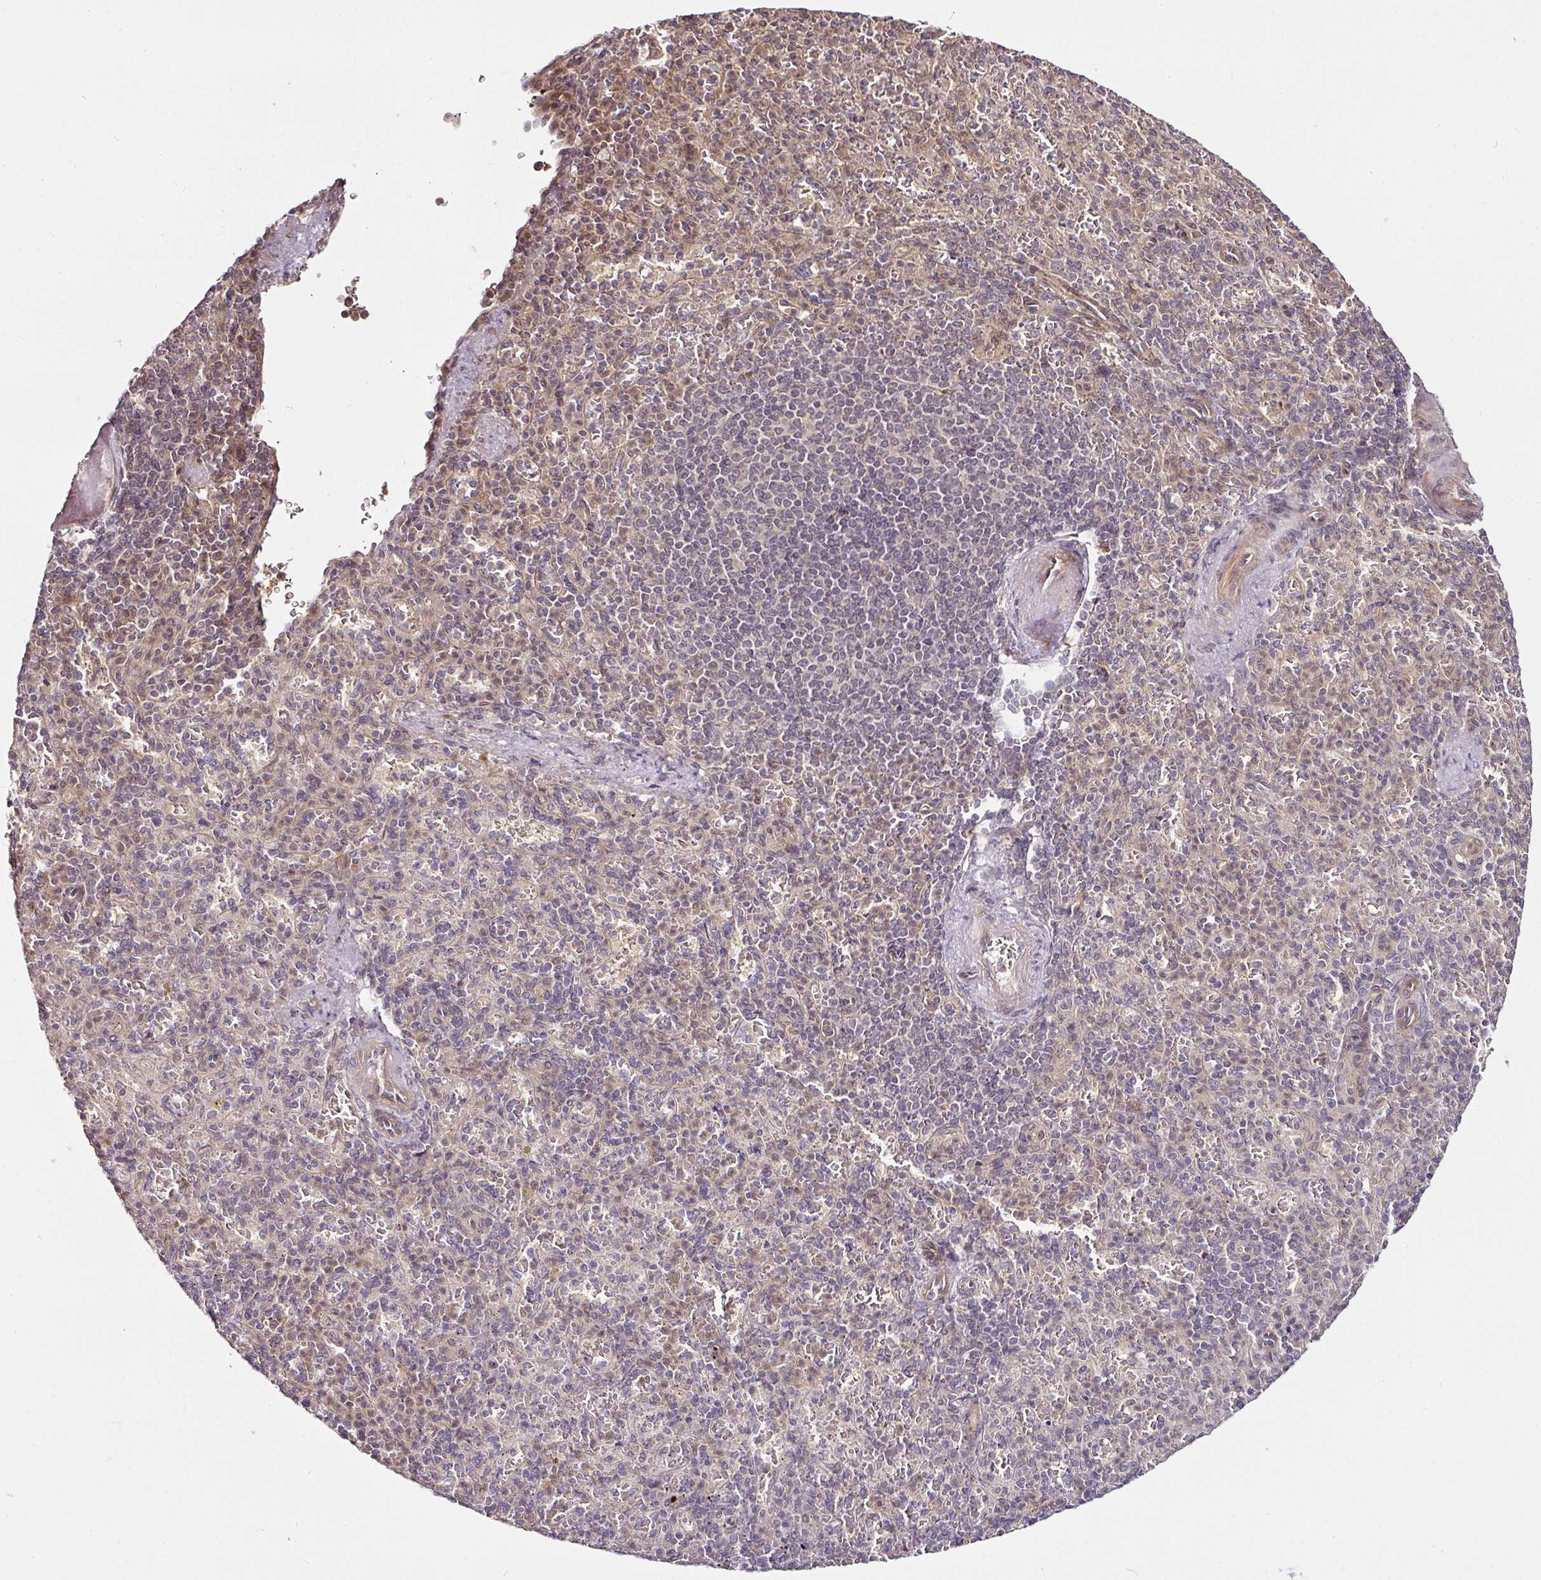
{"staining": {"intensity": "weak", "quantity": "25%-75%", "location": "cytoplasmic/membranous,nuclear"}, "tissue": "spleen", "cell_type": "Cells in red pulp", "image_type": "normal", "snomed": [{"axis": "morphology", "description": "Normal tissue, NOS"}, {"axis": "topography", "description": "Spleen"}], "caption": "Unremarkable spleen demonstrates weak cytoplasmic/membranous,nuclear positivity in about 25%-75% of cells in red pulp.", "gene": "DCAF13", "patient": {"sex": "female", "age": 74}}